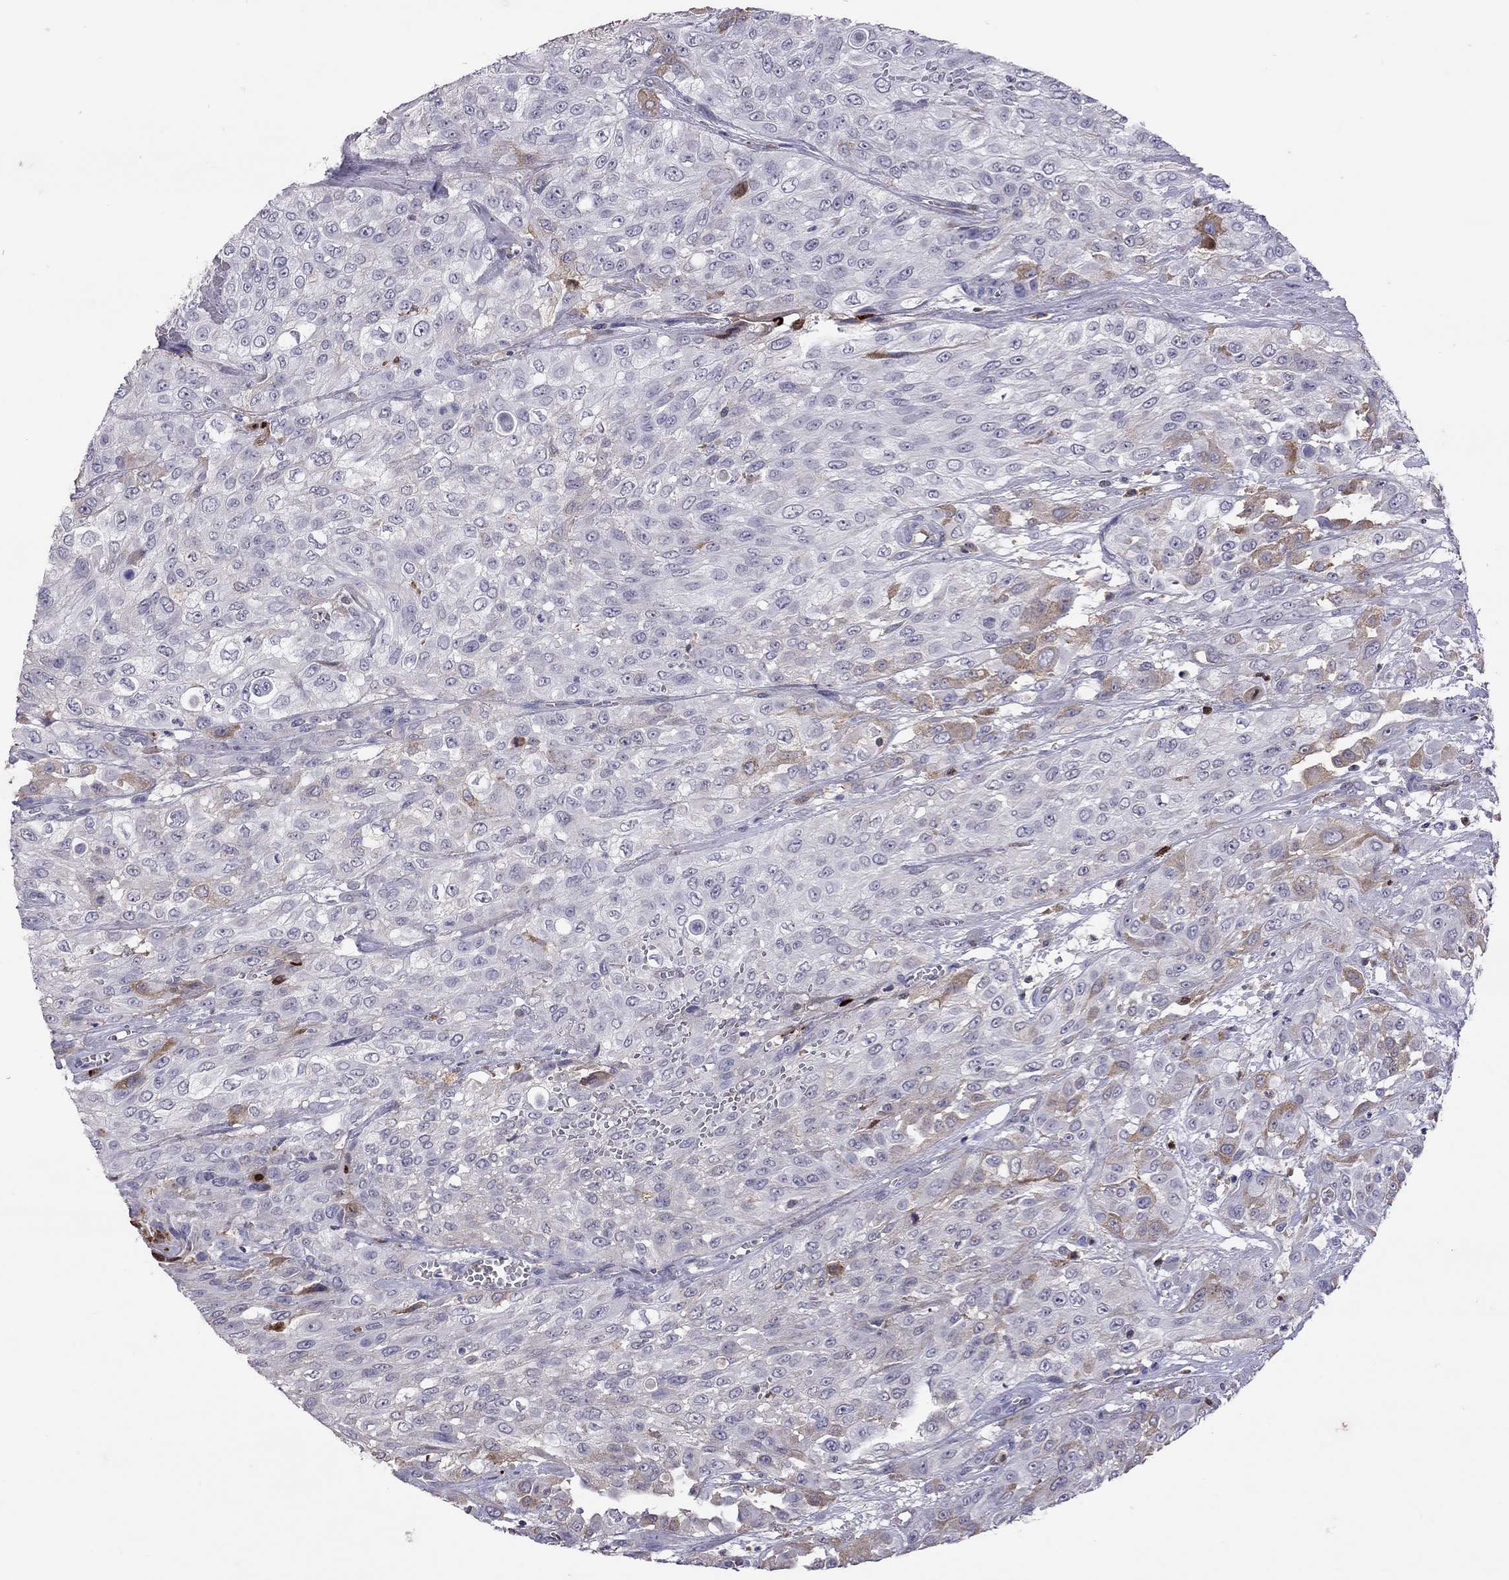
{"staining": {"intensity": "weak", "quantity": "<25%", "location": "cytoplasmic/membranous"}, "tissue": "urothelial cancer", "cell_type": "Tumor cells", "image_type": "cancer", "snomed": [{"axis": "morphology", "description": "Urothelial carcinoma, High grade"}, {"axis": "topography", "description": "Urinary bladder"}], "caption": "An IHC image of urothelial cancer is shown. There is no staining in tumor cells of urothelial cancer.", "gene": "SERPINA3", "patient": {"sex": "male", "age": 57}}